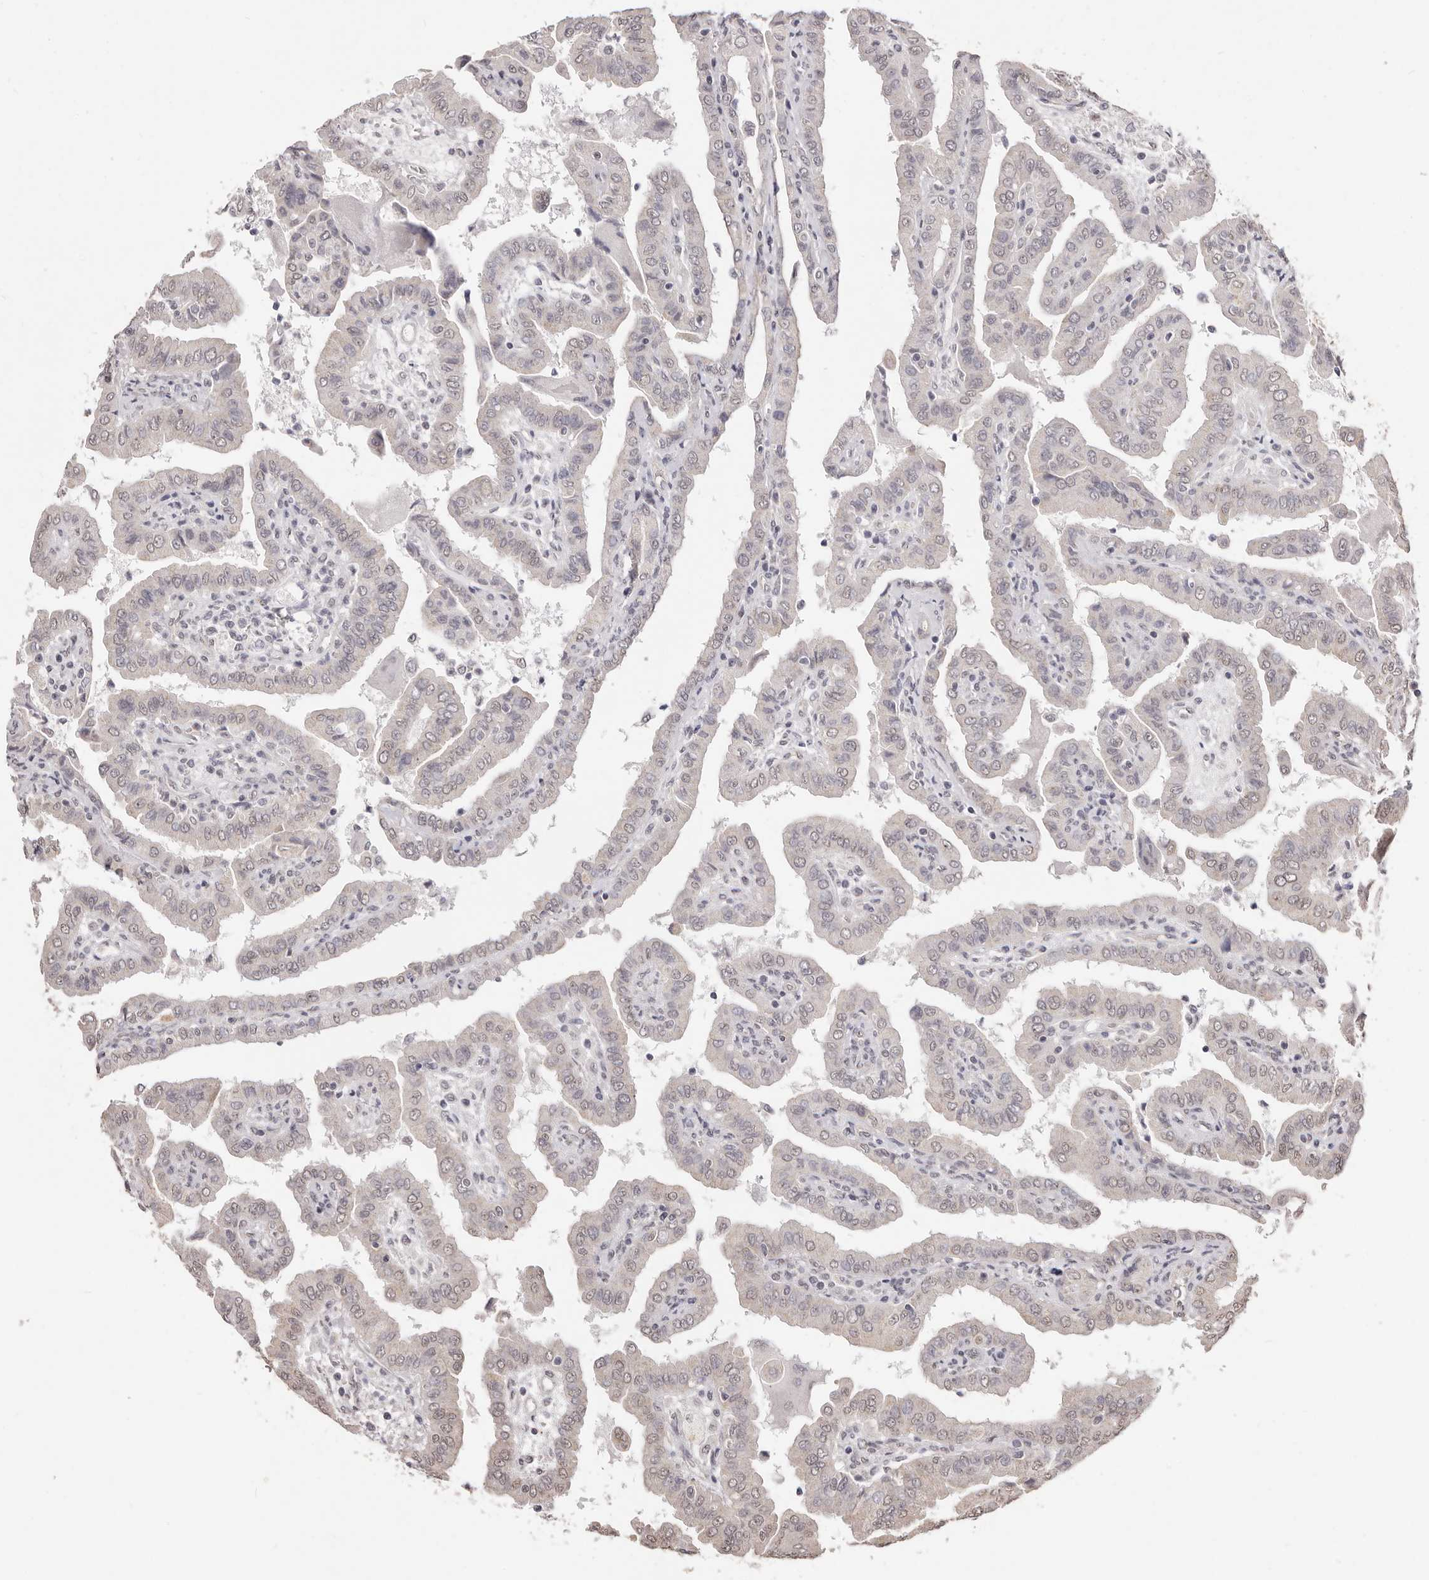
{"staining": {"intensity": "weak", "quantity": "25%-75%", "location": "nuclear"}, "tissue": "thyroid cancer", "cell_type": "Tumor cells", "image_type": "cancer", "snomed": [{"axis": "morphology", "description": "Papillary adenocarcinoma, NOS"}, {"axis": "topography", "description": "Thyroid gland"}], "caption": "Immunohistochemistry (IHC) histopathology image of human papillary adenocarcinoma (thyroid) stained for a protein (brown), which exhibits low levels of weak nuclear positivity in about 25%-75% of tumor cells.", "gene": "RPS6KA5", "patient": {"sex": "male", "age": 33}}